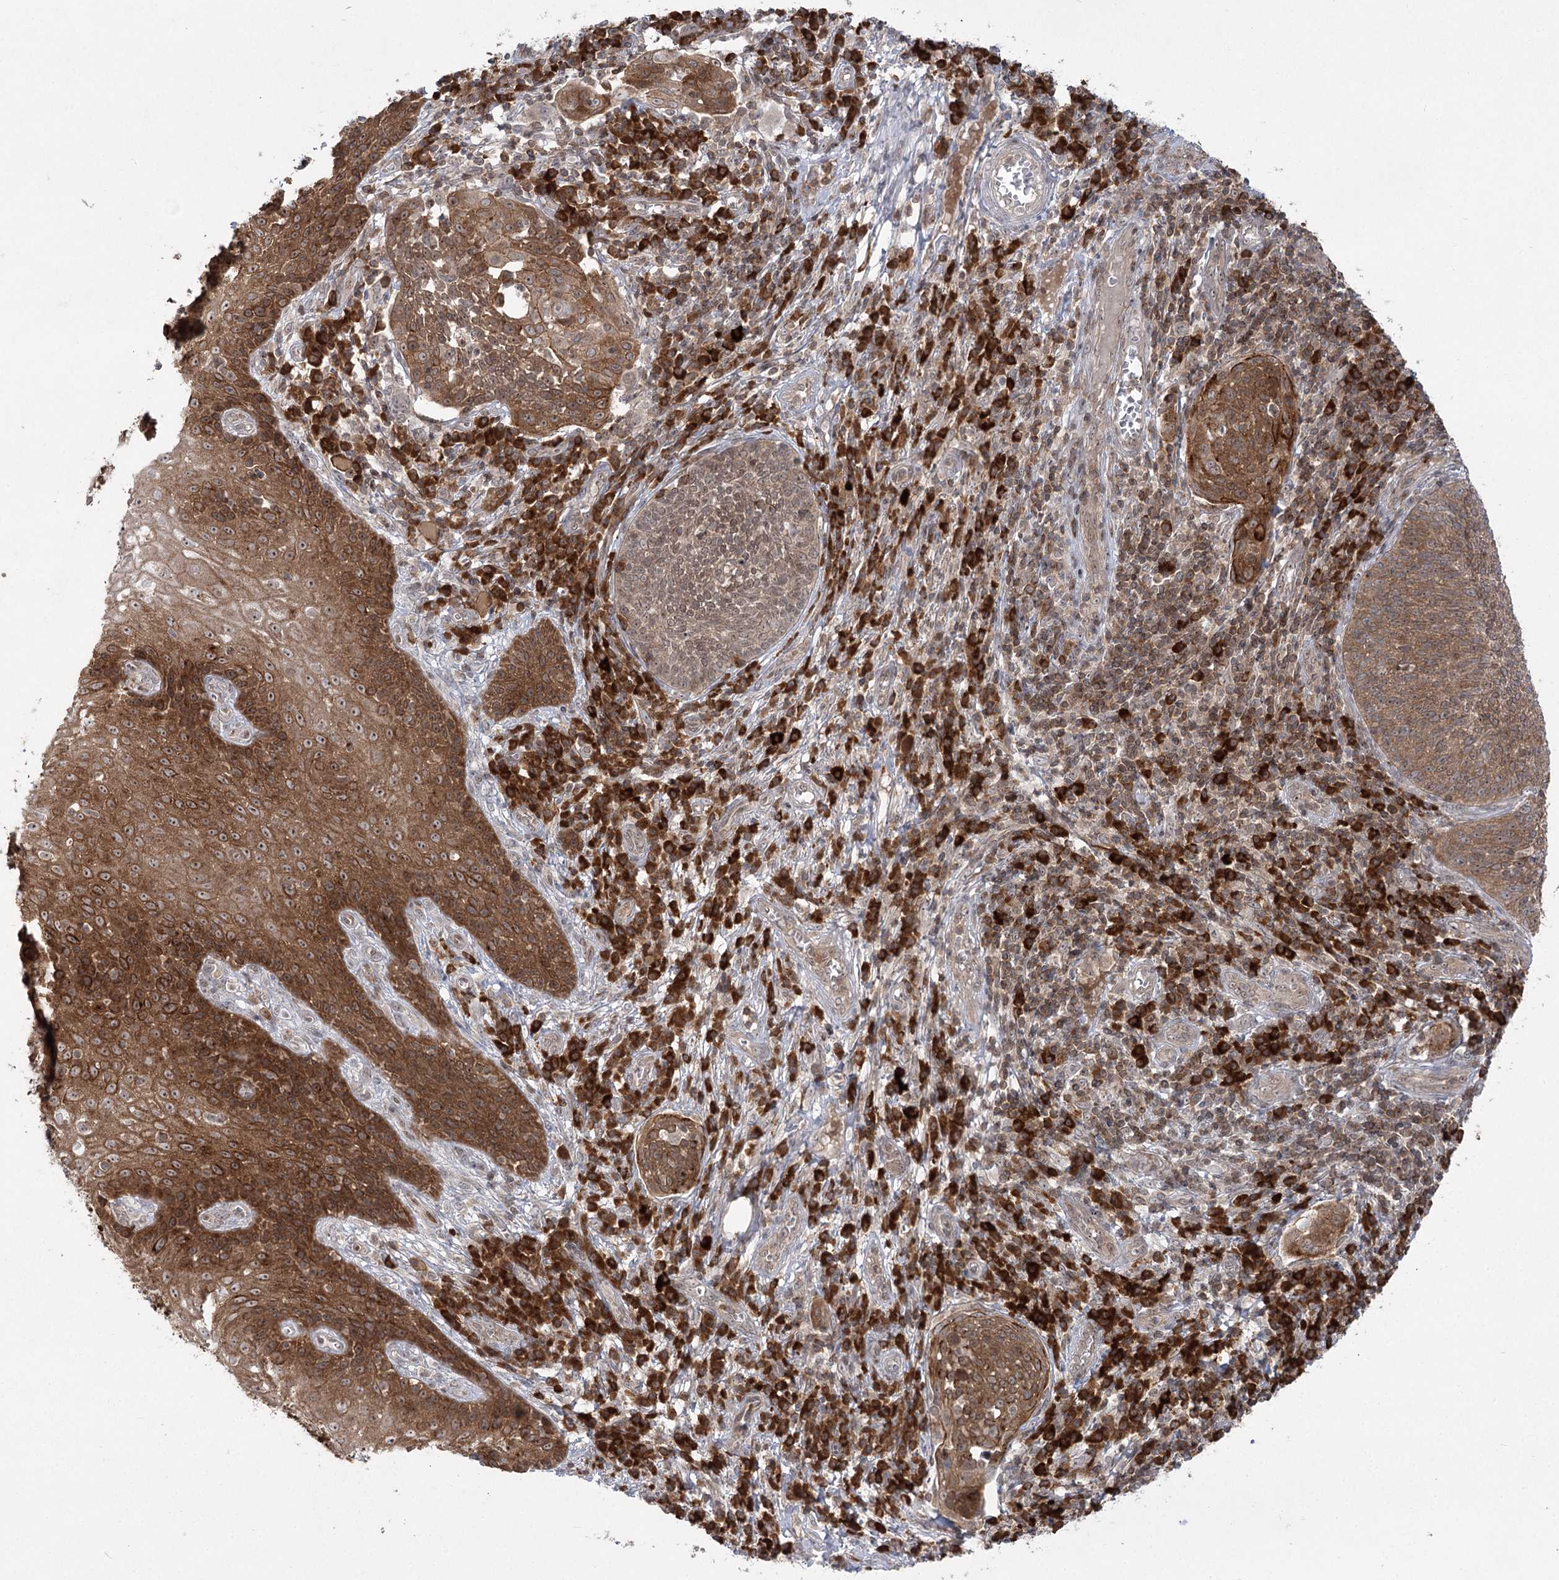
{"staining": {"intensity": "moderate", "quantity": ">75%", "location": "cytoplasmic/membranous,nuclear"}, "tissue": "cervical cancer", "cell_type": "Tumor cells", "image_type": "cancer", "snomed": [{"axis": "morphology", "description": "Squamous cell carcinoma, NOS"}, {"axis": "topography", "description": "Cervix"}], "caption": "Protein analysis of cervical cancer tissue shows moderate cytoplasmic/membranous and nuclear expression in approximately >75% of tumor cells. The staining was performed using DAB (3,3'-diaminobenzidine), with brown indicating positive protein expression. Nuclei are stained blue with hematoxylin.", "gene": "SYTL1", "patient": {"sex": "female", "age": 34}}